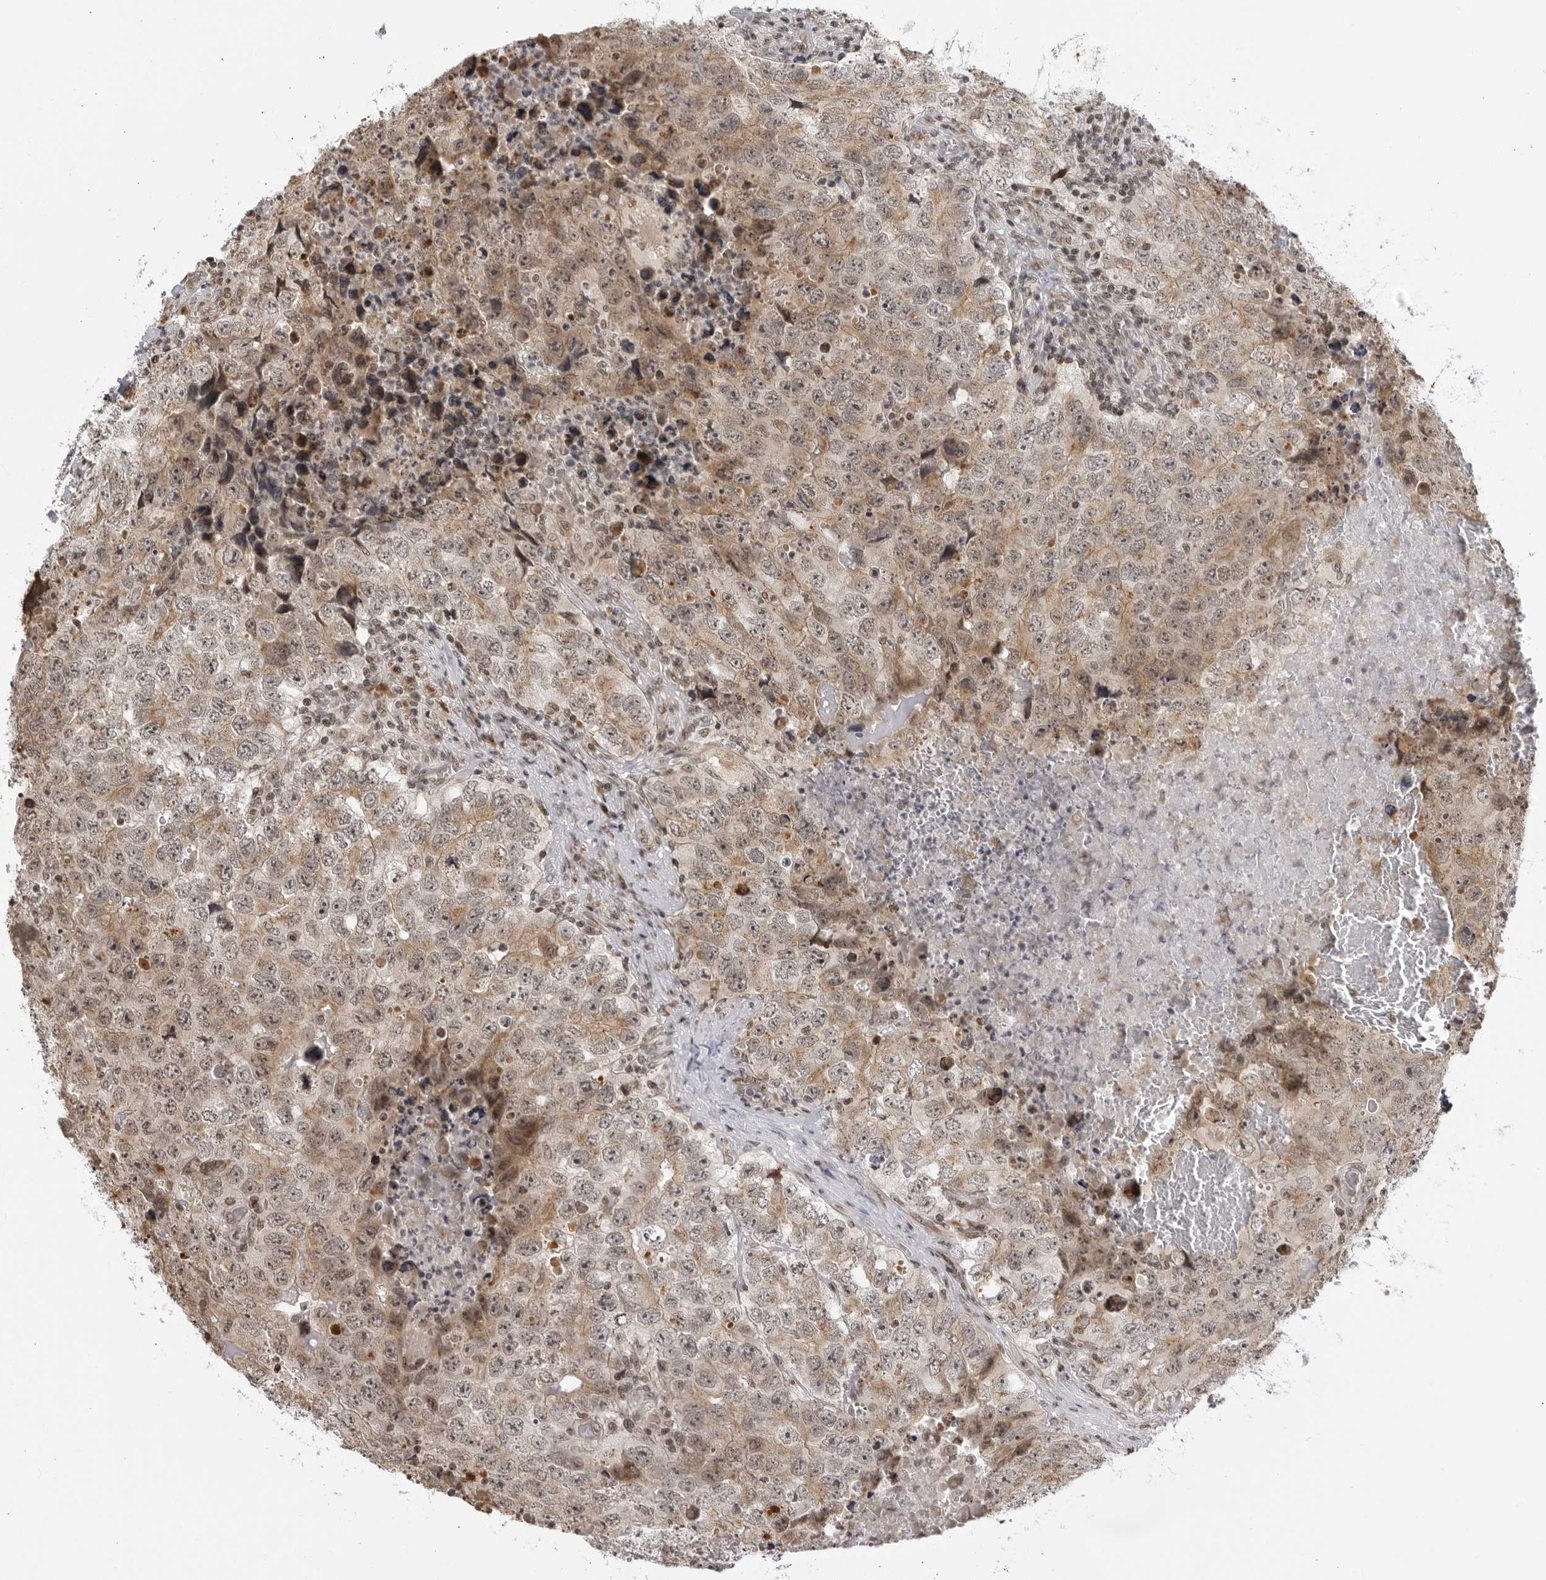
{"staining": {"intensity": "weak", "quantity": "25%-75%", "location": "nuclear"}, "tissue": "testis cancer", "cell_type": "Tumor cells", "image_type": "cancer", "snomed": [{"axis": "morphology", "description": "Seminoma, NOS"}, {"axis": "morphology", "description": "Carcinoma, Embryonal, NOS"}, {"axis": "topography", "description": "Testis"}], "caption": "Testis cancer stained for a protein (brown) reveals weak nuclear positive expression in about 25%-75% of tumor cells.", "gene": "RASGEF1C", "patient": {"sex": "male", "age": 43}}